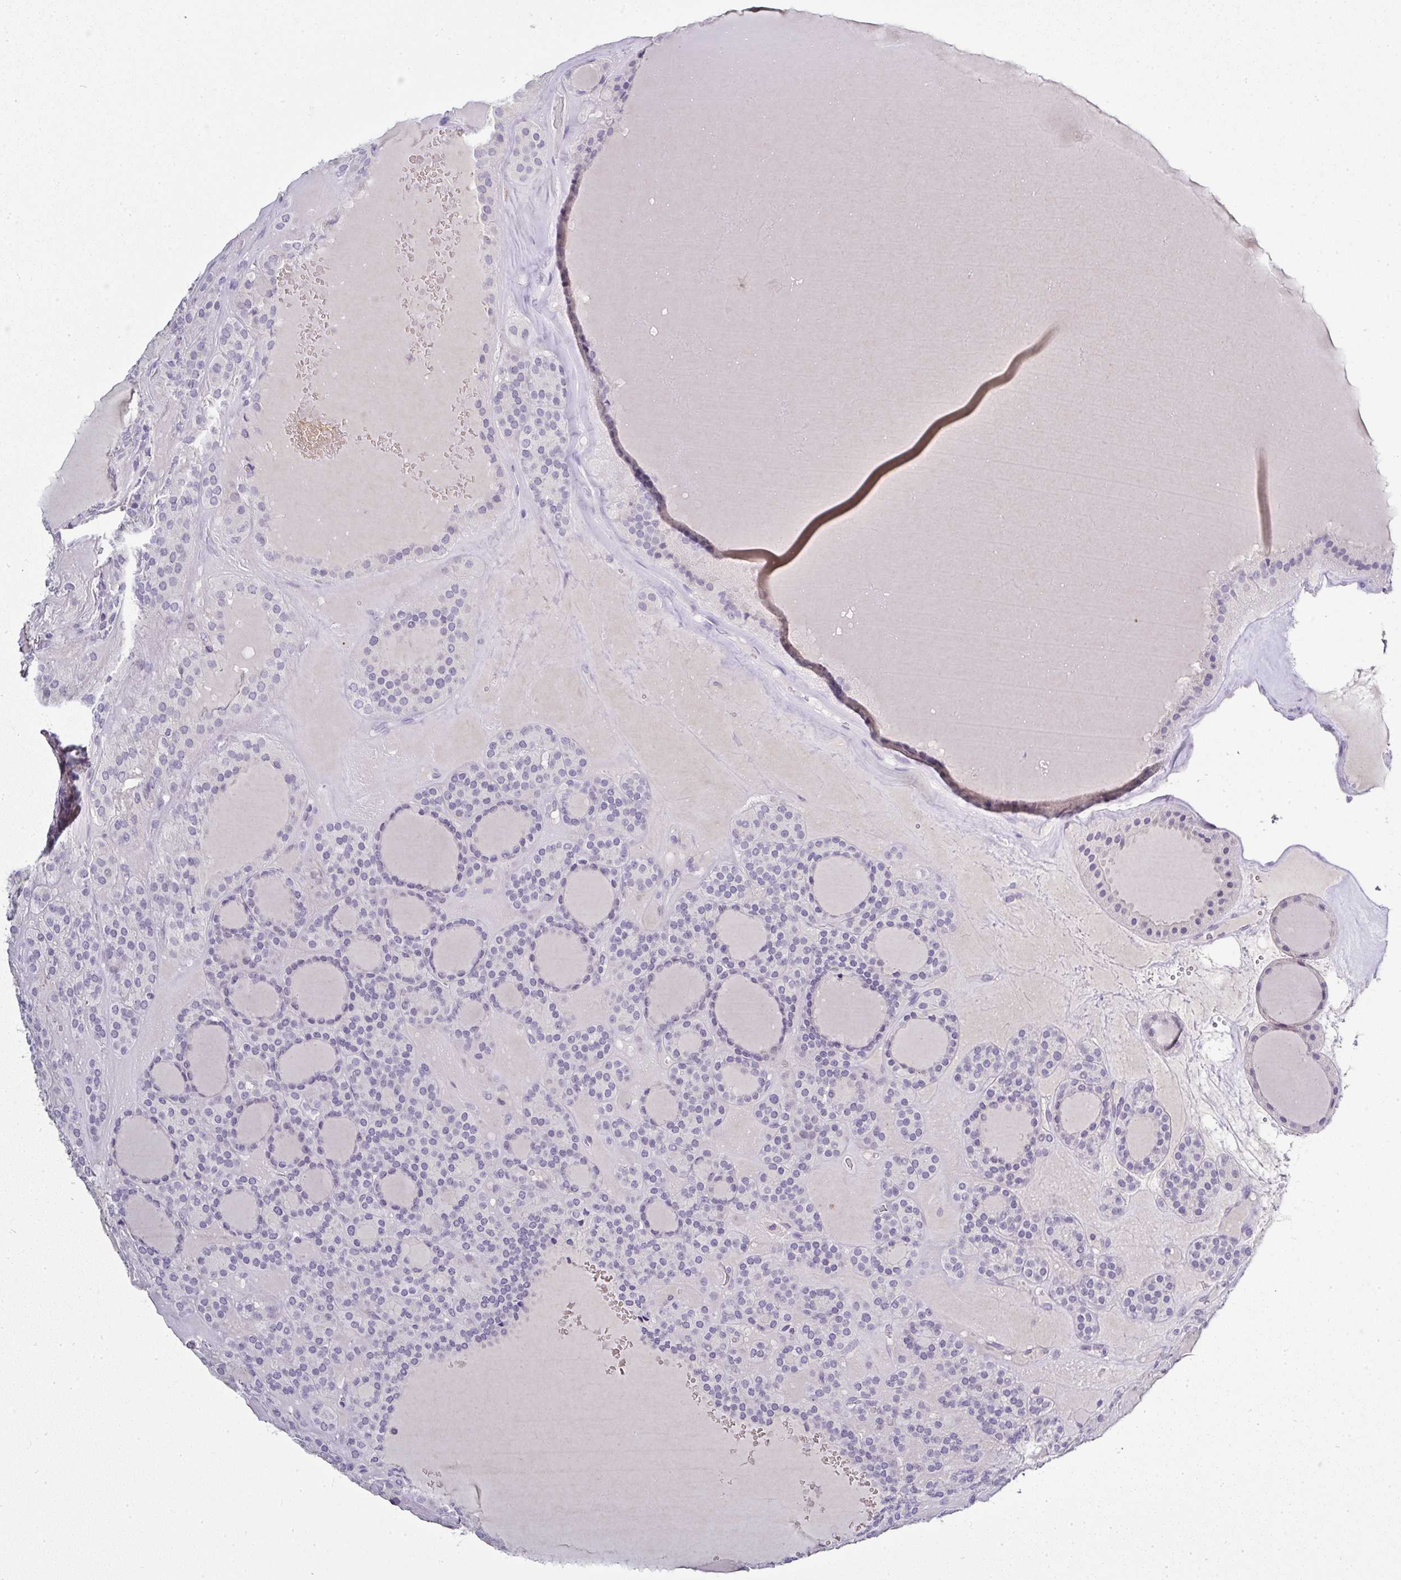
{"staining": {"intensity": "negative", "quantity": "none", "location": "none"}, "tissue": "thyroid cancer", "cell_type": "Tumor cells", "image_type": "cancer", "snomed": [{"axis": "morphology", "description": "Follicular adenoma carcinoma, NOS"}, {"axis": "topography", "description": "Thyroid gland"}], "caption": "The immunohistochemistry image has no significant positivity in tumor cells of thyroid cancer tissue. Brightfield microscopy of IHC stained with DAB (brown) and hematoxylin (blue), captured at high magnification.", "gene": "SERPINB3", "patient": {"sex": "female", "age": 63}}